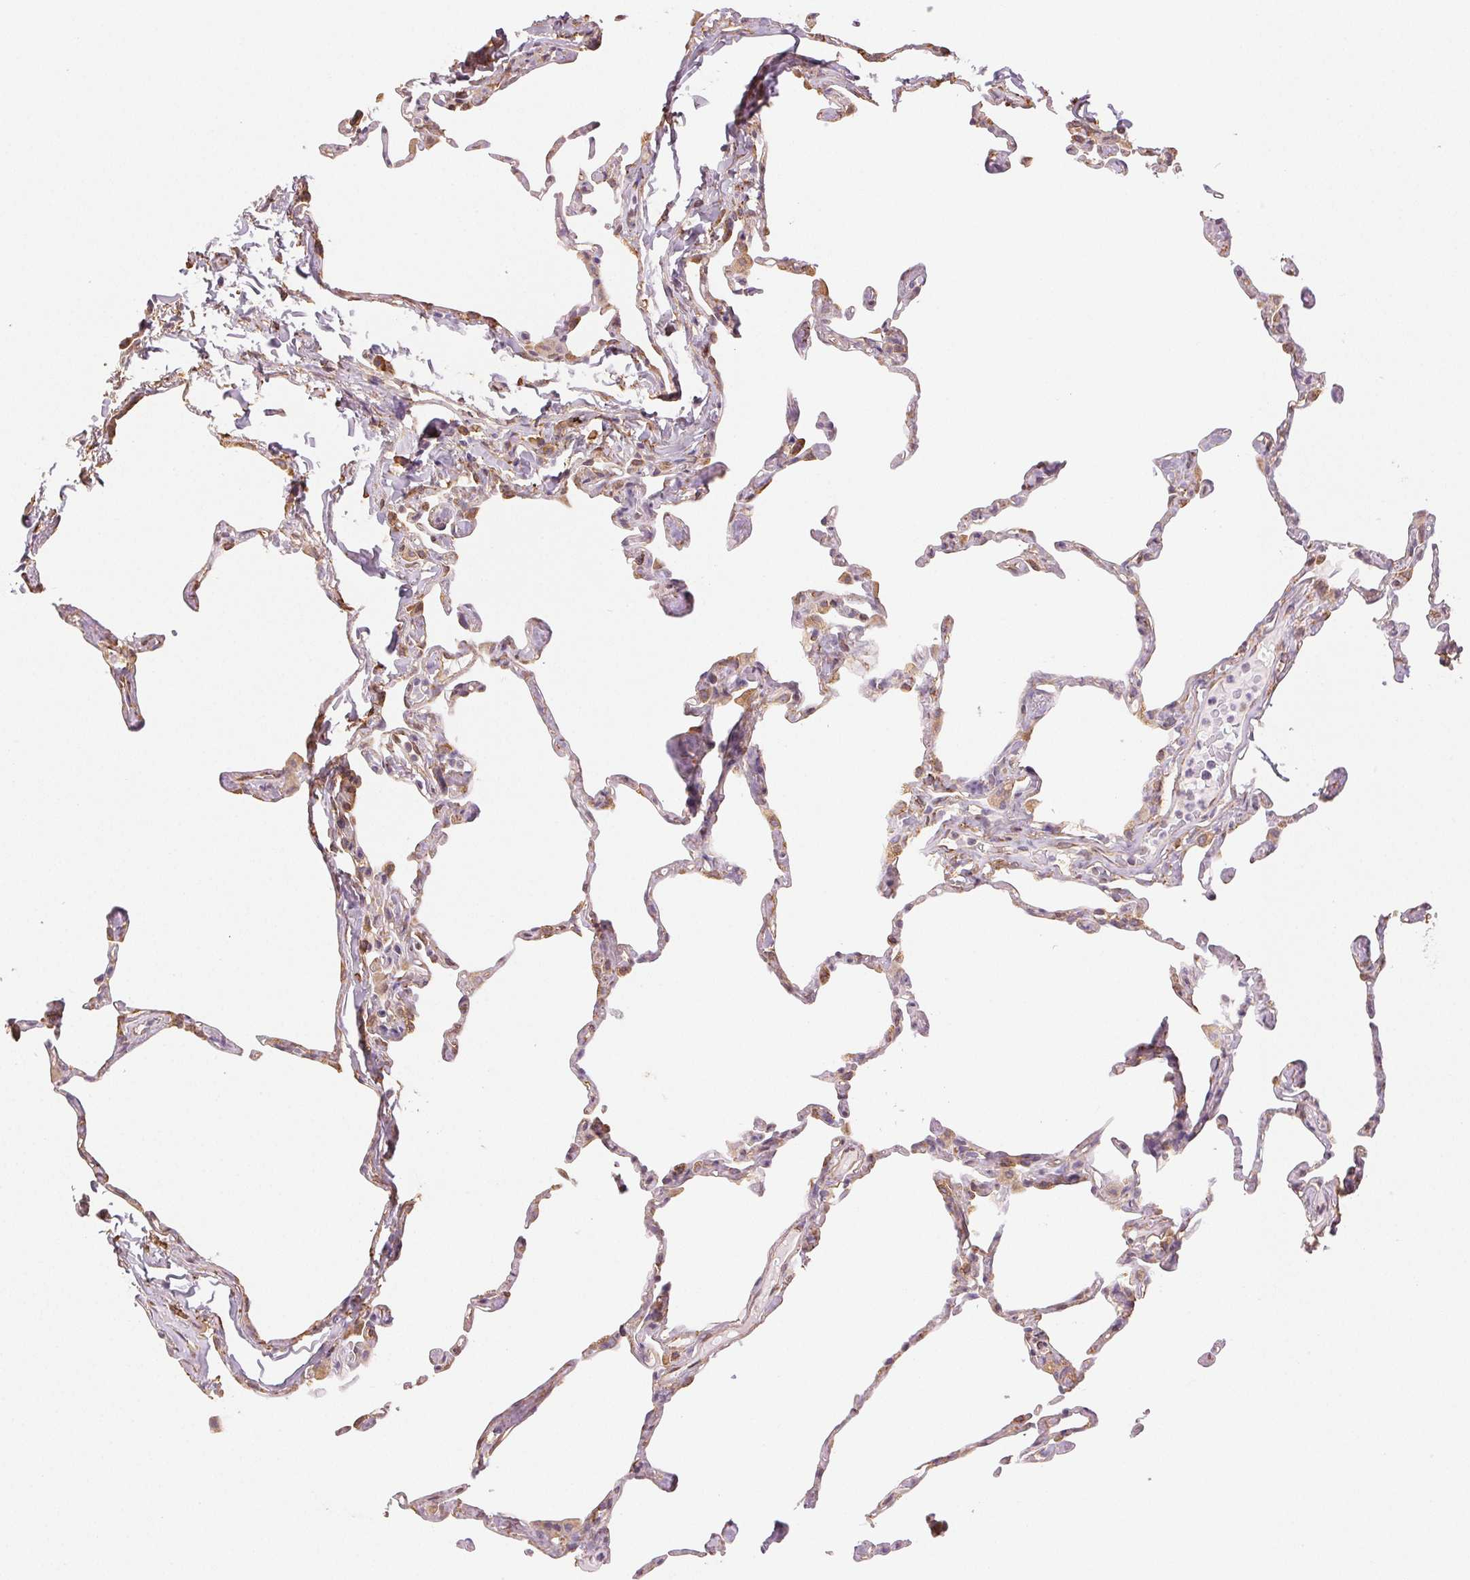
{"staining": {"intensity": "moderate", "quantity": "<25%", "location": "cytoplasmic/membranous"}, "tissue": "lung", "cell_type": "Alveolar cells", "image_type": "normal", "snomed": [{"axis": "morphology", "description": "Normal tissue, NOS"}, {"axis": "topography", "description": "Lung"}], "caption": "Unremarkable lung was stained to show a protein in brown. There is low levels of moderate cytoplasmic/membranous positivity in approximately <25% of alveolar cells. (DAB IHC with brightfield microscopy, high magnification).", "gene": "RCN3", "patient": {"sex": "male", "age": 65}}